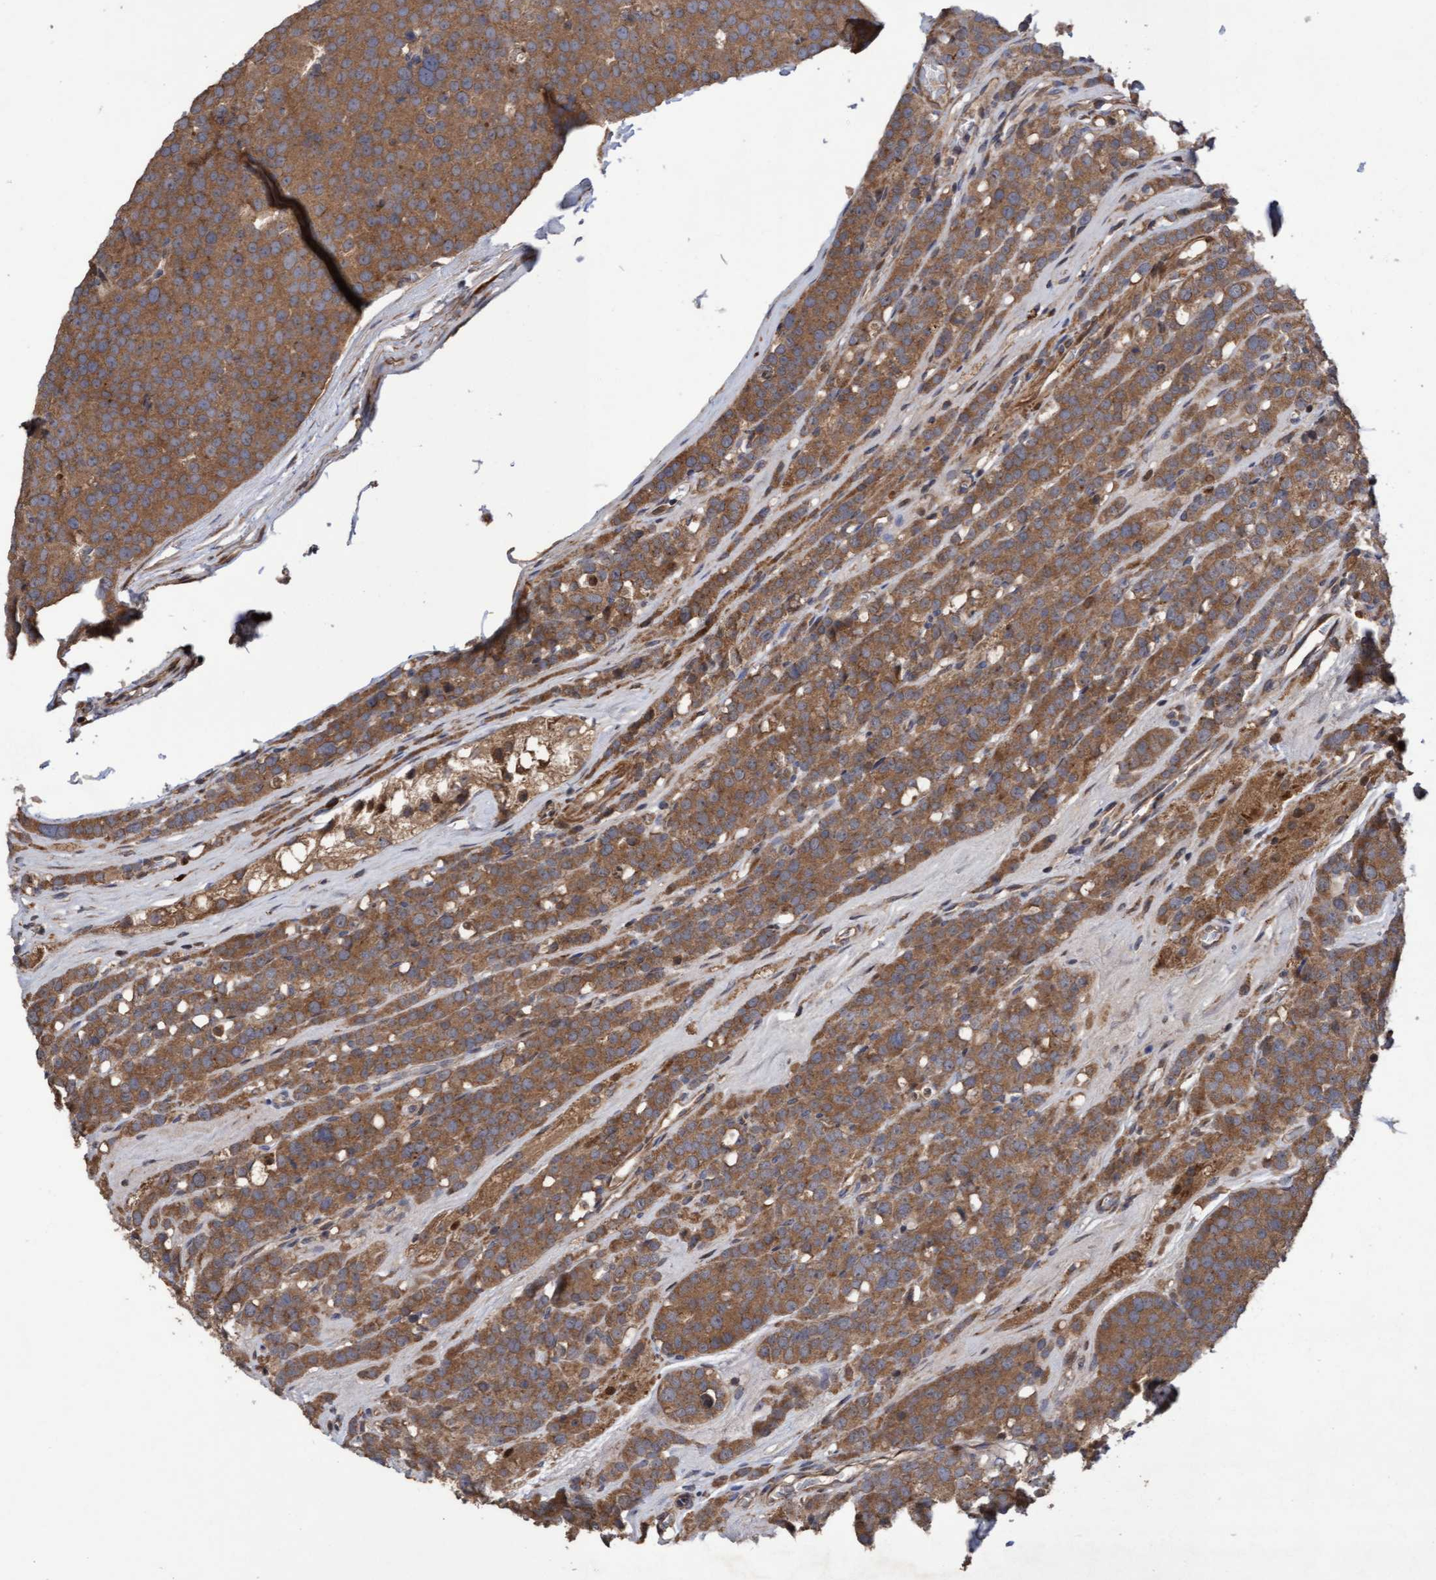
{"staining": {"intensity": "moderate", "quantity": ">75%", "location": "cytoplasmic/membranous"}, "tissue": "testis cancer", "cell_type": "Tumor cells", "image_type": "cancer", "snomed": [{"axis": "morphology", "description": "Seminoma, NOS"}, {"axis": "topography", "description": "Testis"}], "caption": "This histopathology image shows immunohistochemistry (IHC) staining of human testis cancer, with medium moderate cytoplasmic/membranous staining in about >75% of tumor cells.", "gene": "ELP5", "patient": {"sex": "male", "age": 71}}